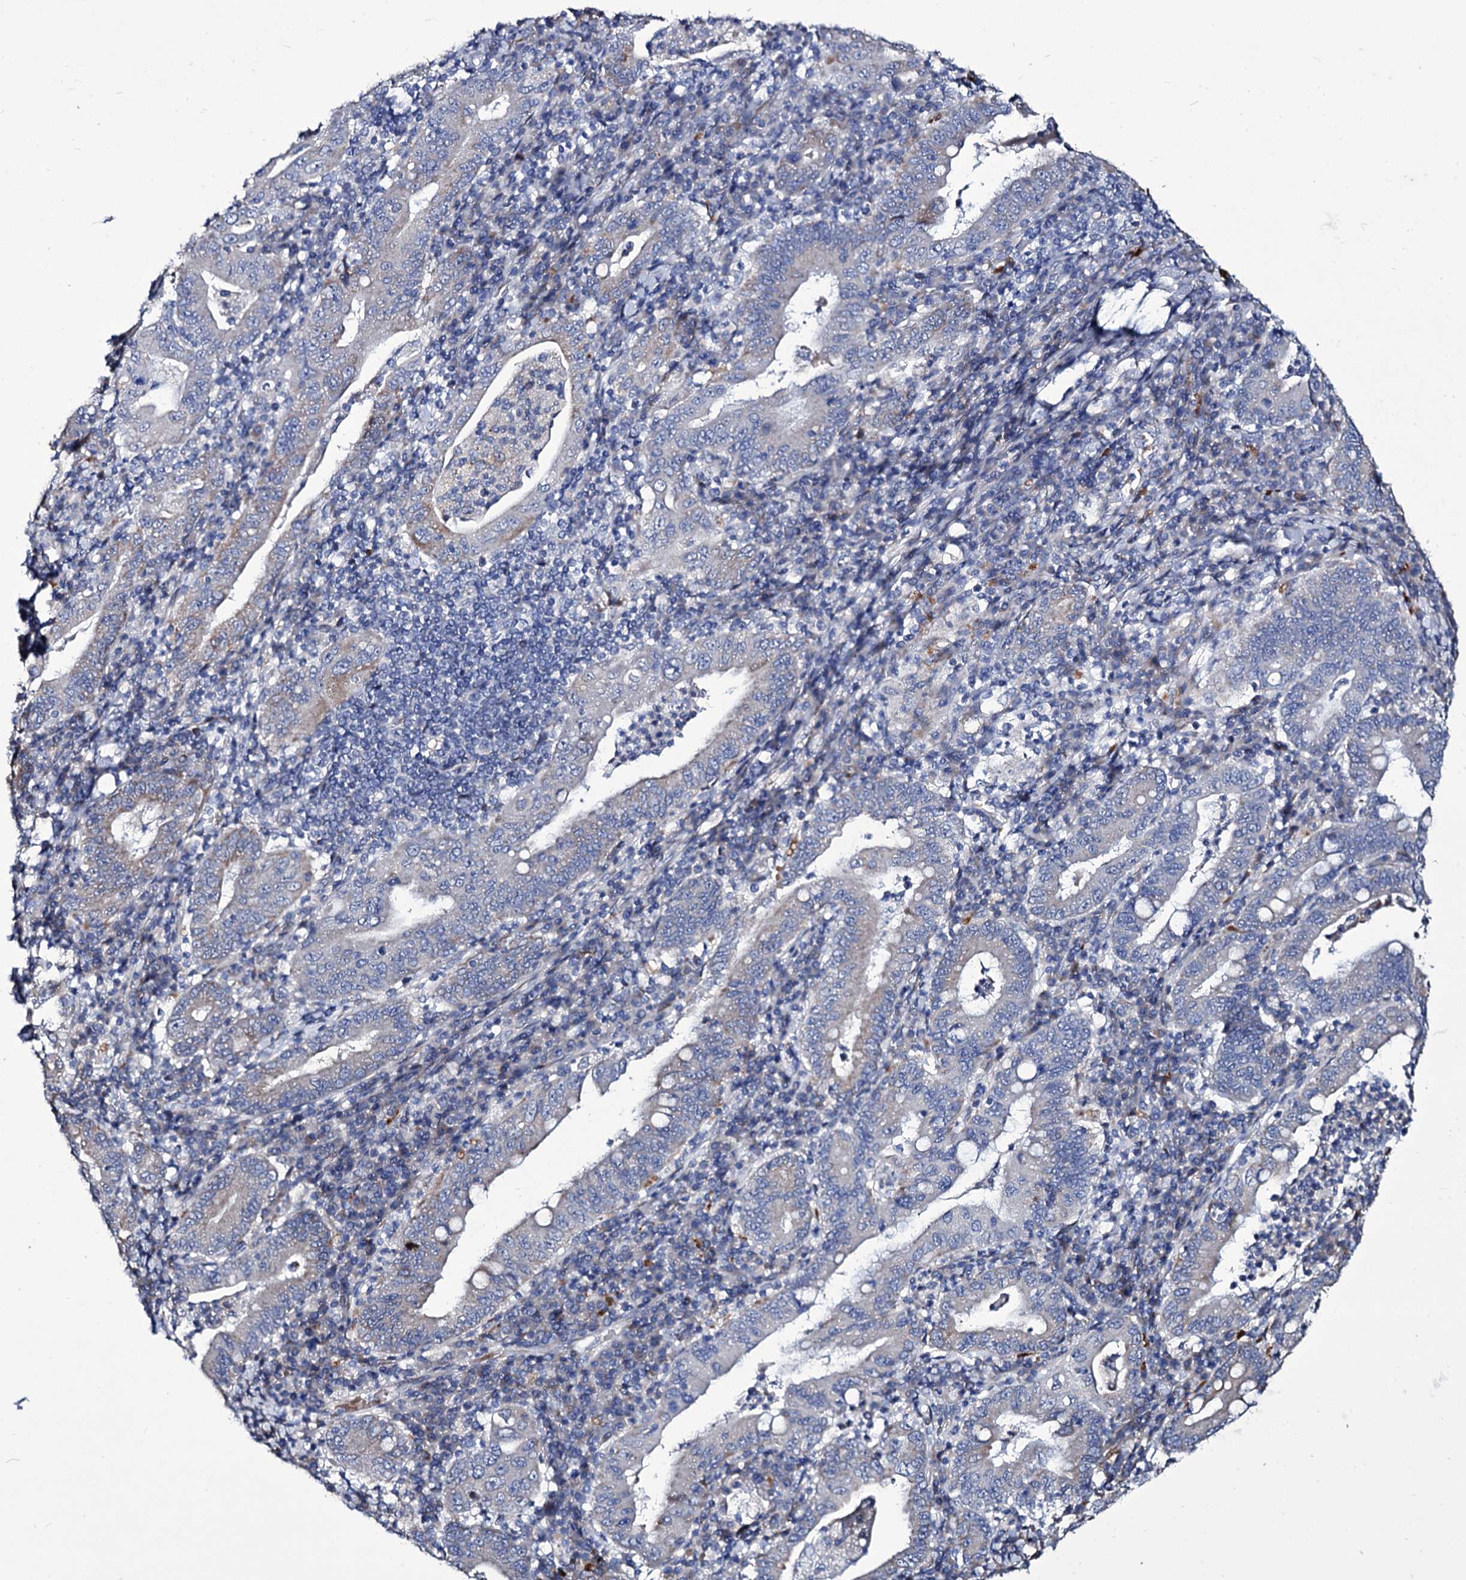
{"staining": {"intensity": "negative", "quantity": "none", "location": "none"}, "tissue": "stomach cancer", "cell_type": "Tumor cells", "image_type": "cancer", "snomed": [{"axis": "morphology", "description": "Normal tissue, NOS"}, {"axis": "morphology", "description": "Adenocarcinoma, NOS"}, {"axis": "topography", "description": "Esophagus"}, {"axis": "topography", "description": "Stomach, upper"}, {"axis": "topography", "description": "Peripheral nerve tissue"}], "caption": "Immunohistochemistry (IHC) of stomach cancer (adenocarcinoma) displays no positivity in tumor cells. Brightfield microscopy of immunohistochemistry (IHC) stained with DAB (brown) and hematoxylin (blue), captured at high magnification.", "gene": "TUBGCP5", "patient": {"sex": "male", "age": 62}}